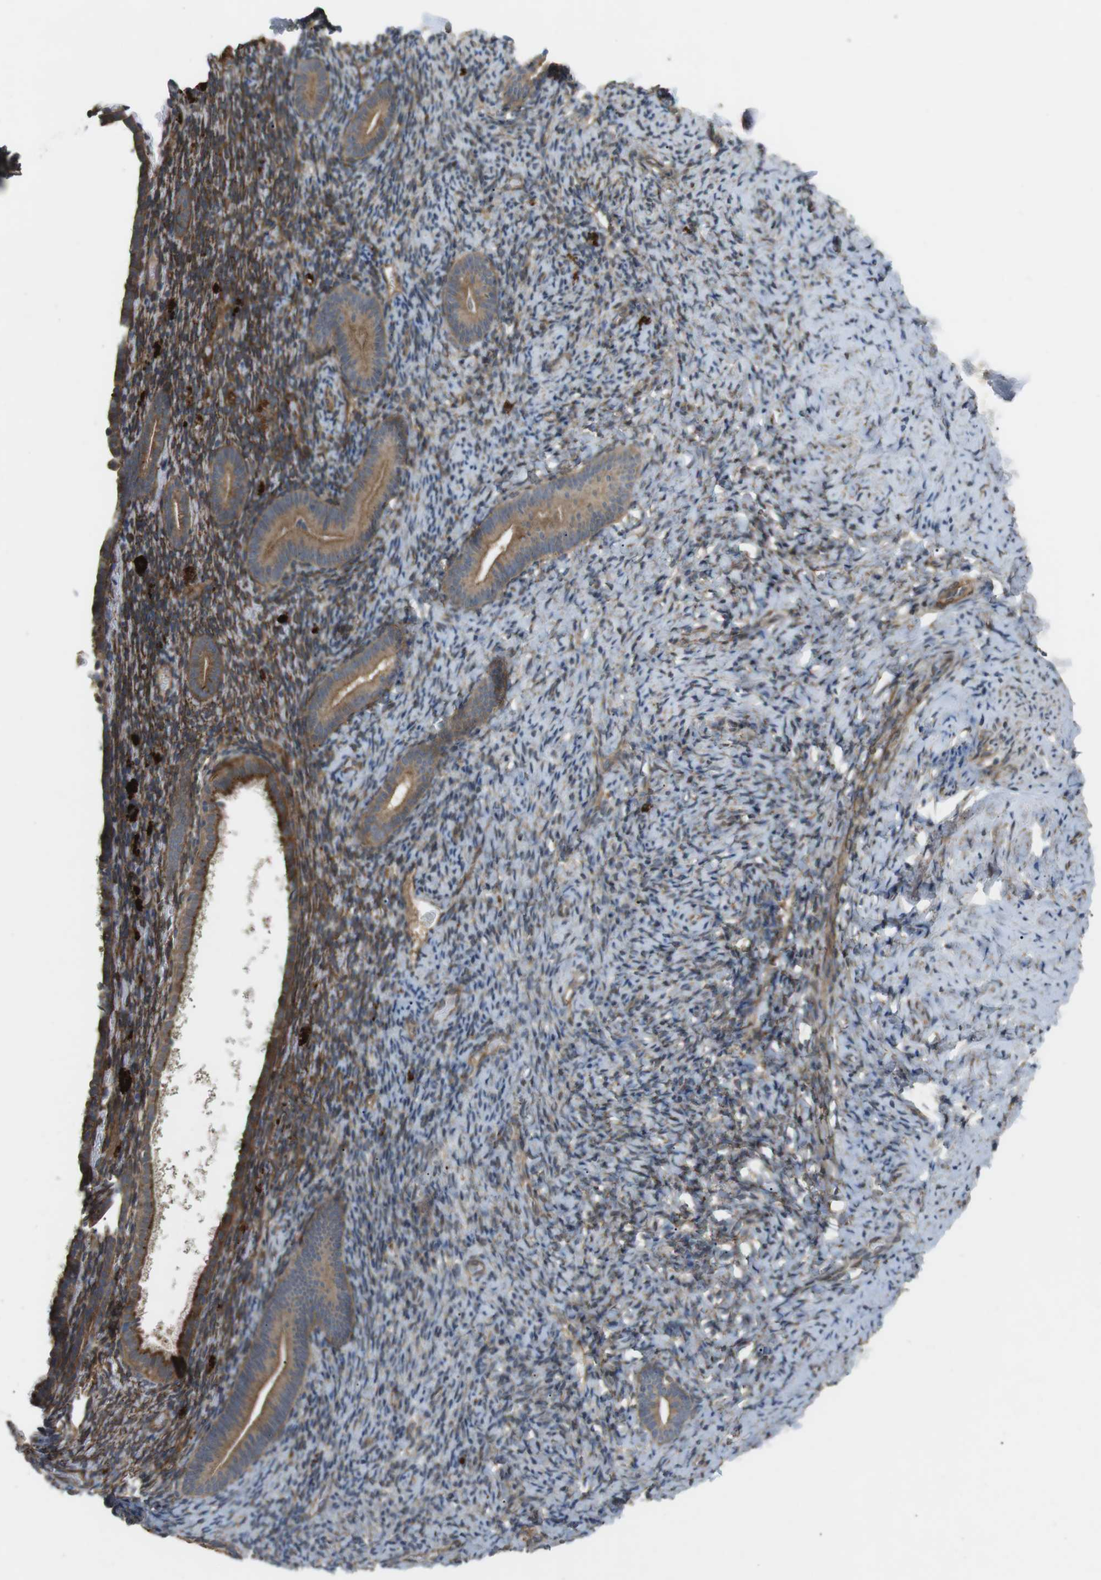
{"staining": {"intensity": "moderate", "quantity": "<25%", "location": "cytoplasmic/membranous"}, "tissue": "endometrium", "cell_type": "Cells in endometrial stroma", "image_type": "normal", "snomed": [{"axis": "morphology", "description": "Normal tissue, NOS"}, {"axis": "topography", "description": "Endometrium"}], "caption": "DAB immunohistochemical staining of benign endometrium demonstrates moderate cytoplasmic/membranous protein staining in about <25% of cells in endometrial stroma. Using DAB (brown) and hematoxylin (blue) stains, captured at high magnification using brightfield microscopy.", "gene": "KANK2", "patient": {"sex": "female", "age": 51}}